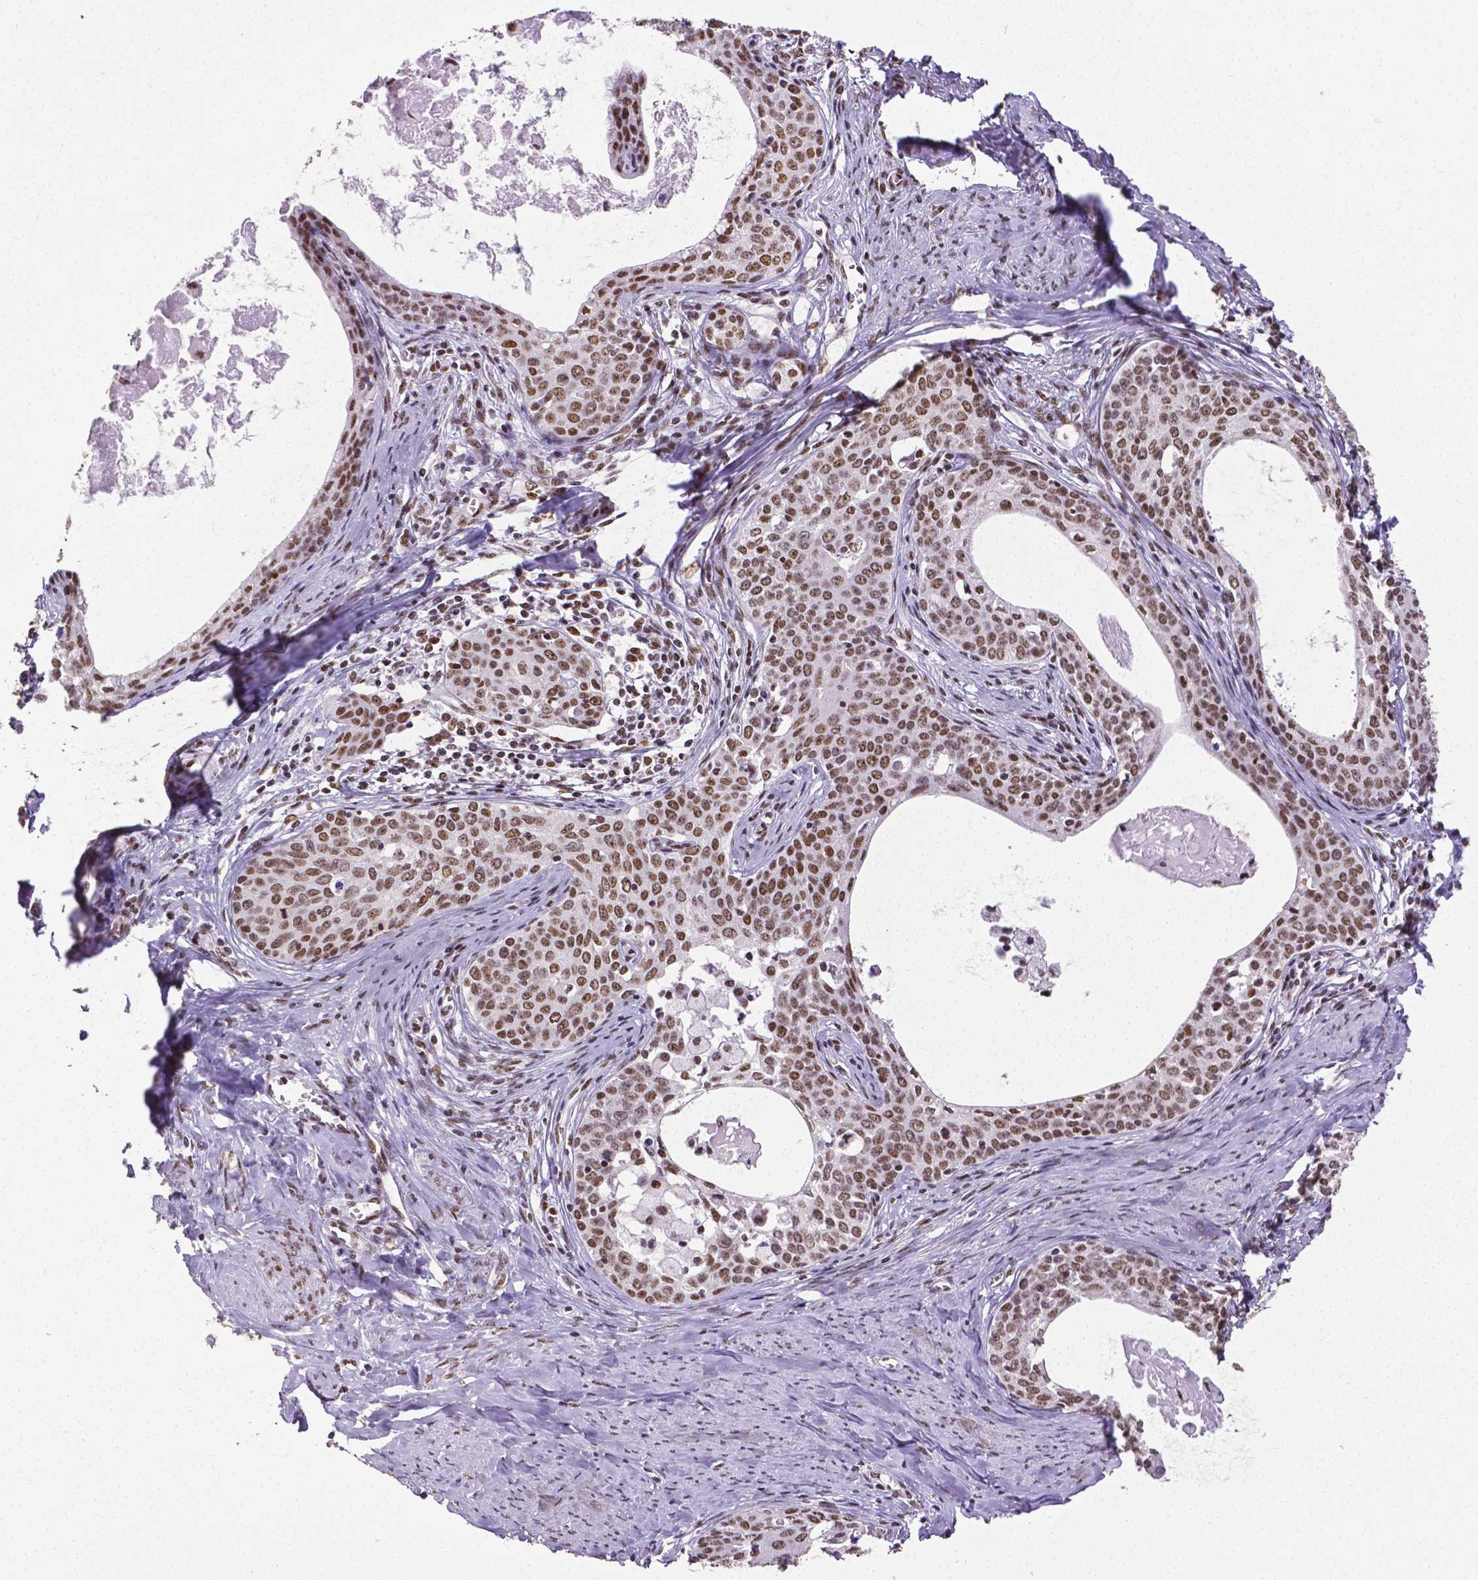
{"staining": {"intensity": "moderate", "quantity": ">75%", "location": "nuclear"}, "tissue": "cervical cancer", "cell_type": "Tumor cells", "image_type": "cancer", "snomed": [{"axis": "morphology", "description": "Squamous cell carcinoma, NOS"}, {"axis": "morphology", "description": "Adenocarcinoma, NOS"}, {"axis": "topography", "description": "Cervix"}], "caption": "A high-resolution histopathology image shows immunohistochemistry staining of squamous cell carcinoma (cervical), which shows moderate nuclear positivity in approximately >75% of tumor cells. (DAB (3,3'-diaminobenzidine) IHC with brightfield microscopy, high magnification).", "gene": "REST", "patient": {"sex": "female", "age": 52}}